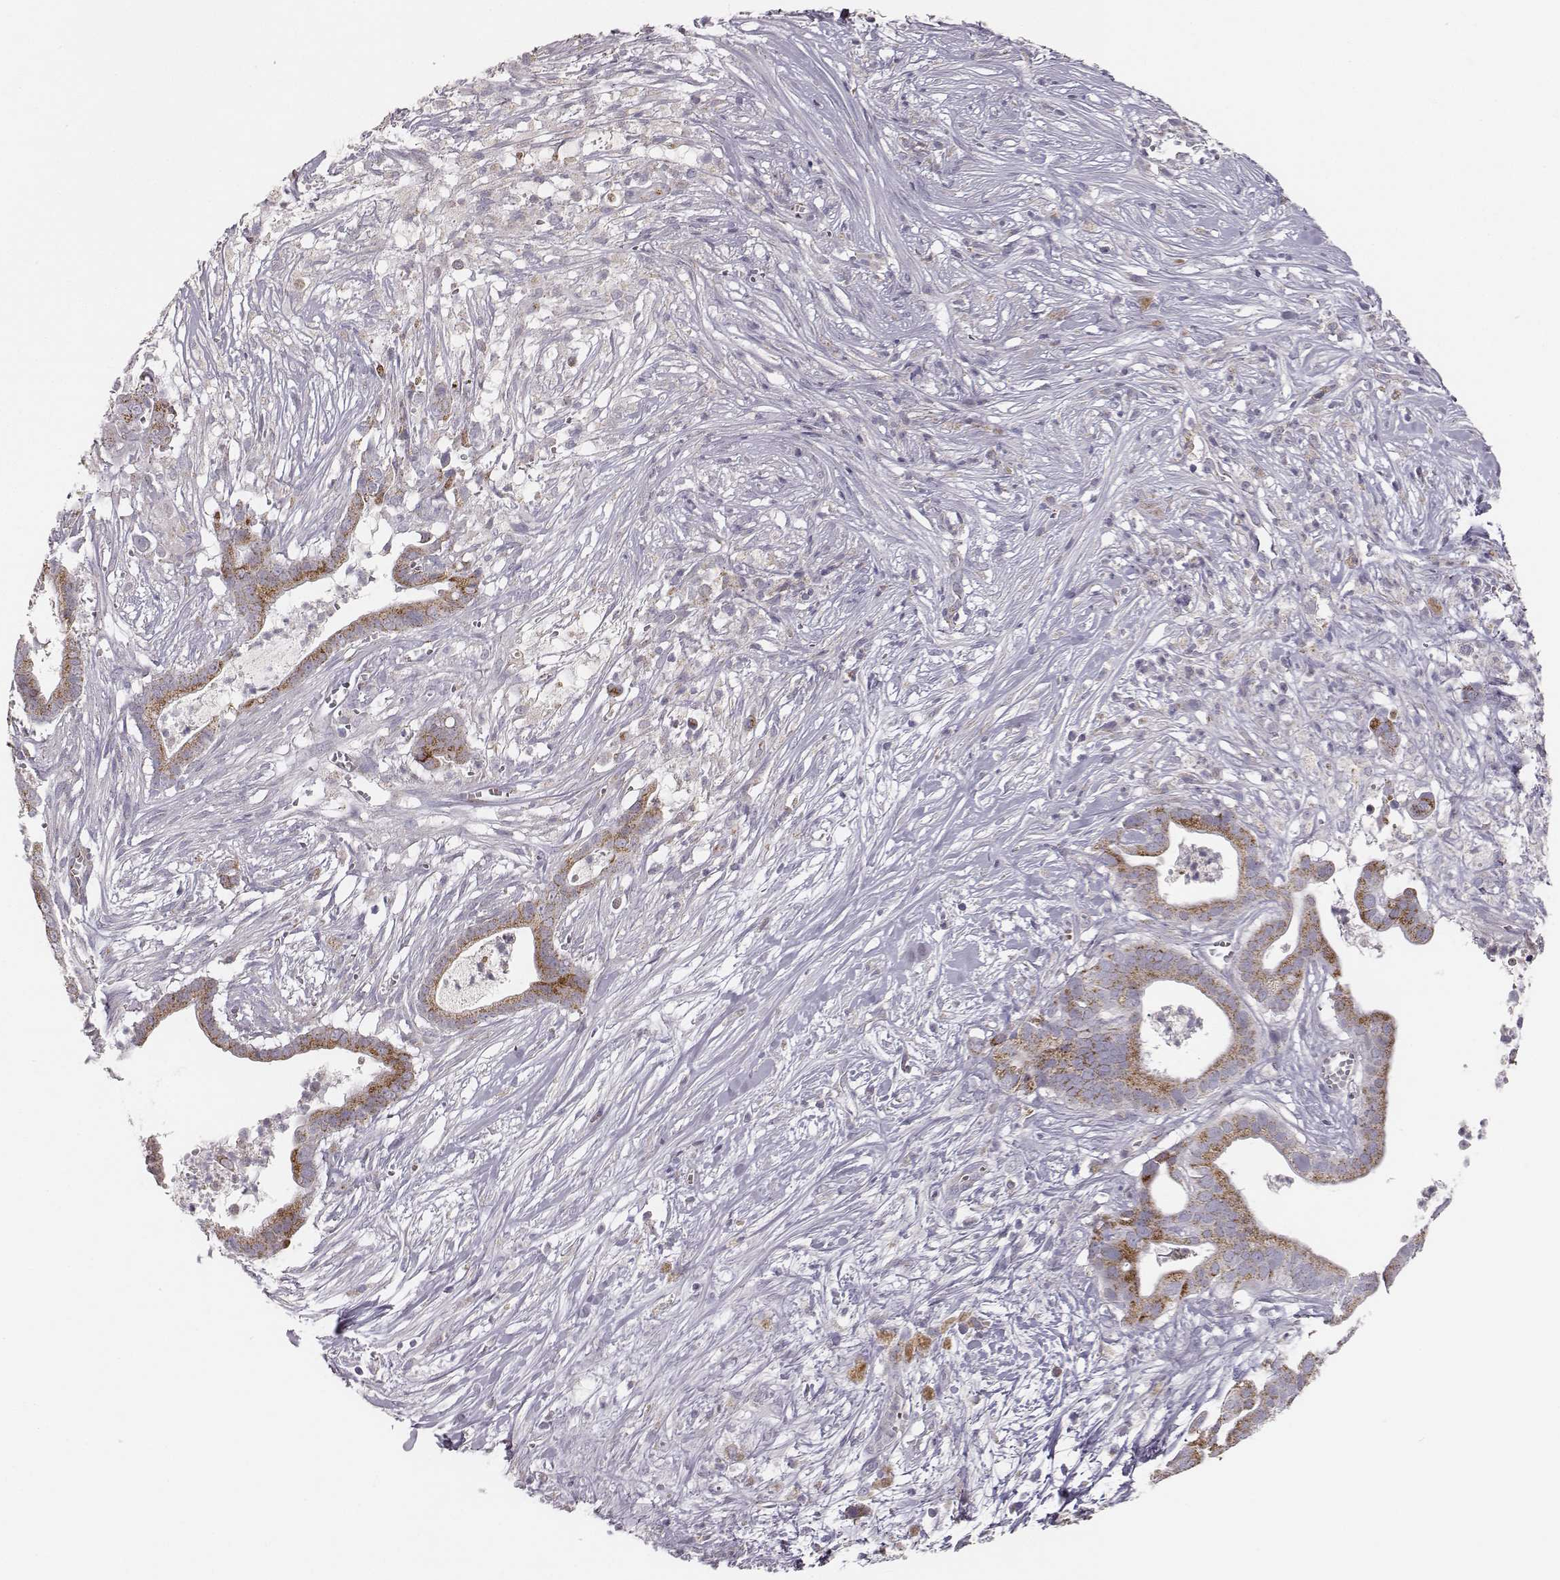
{"staining": {"intensity": "moderate", "quantity": ">75%", "location": "cytoplasmic/membranous"}, "tissue": "pancreatic cancer", "cell_type": "Tumor cells", "image_type": "cancer", "snomed": [{"axis": "morphology", "description": "Adenocarcinoma, NOS"}, {"axis": "topography", "description": "Pancreas"}], "caption": "This is a micrograph of immunohistochemistry staining of pancreatic adenocarcinoma, which shows moderate positivity in the cytoplasmic/membranous of tumor cells.", "gene": "ABCD3", "patient": {"sex": "male", "age": 61}}